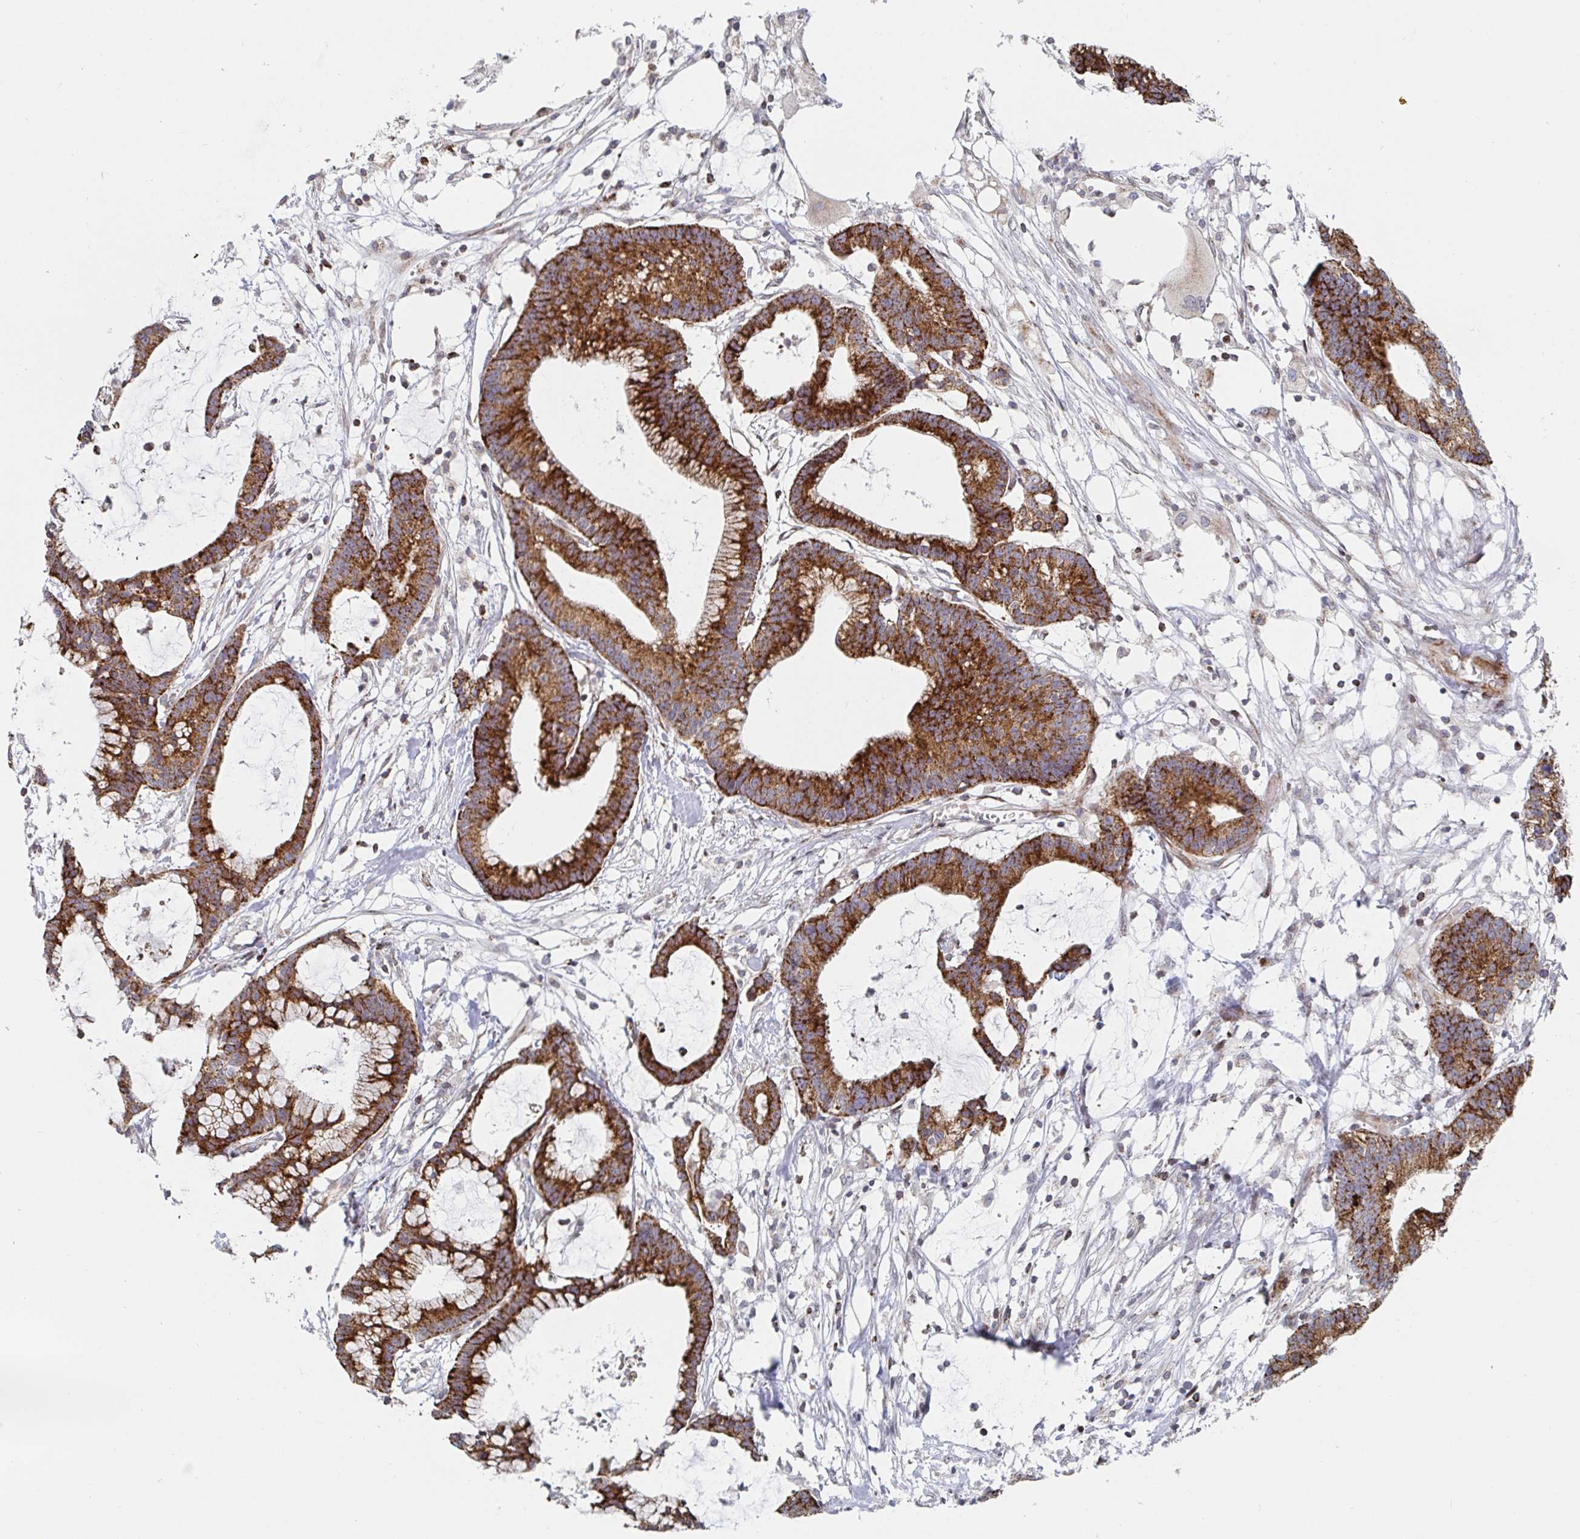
{"staining": {"intensity": "strong", "quantity": ">75%", "location": "cytoplasmic/membranous"}, "tissue": "colorectal cancer", "cell_type": "Tumor cells", "image_type": "cancer", "snomed": [{"axis": "morphology", "description": "Adenocarcinoma, NOS"}, {"axis": "topography", "description": "Colon"}], "caption": "A high amount of strong cytoplasmic/membranous expression is identified in about >75% of tumor cells in colorectal cancer (adenocarcinoma) tissue. Ihc stains the protein of interest in brown and the nuclei are stained blue.", "gene": "STARD8", "patient": {"sex": "female", "age": 78}}